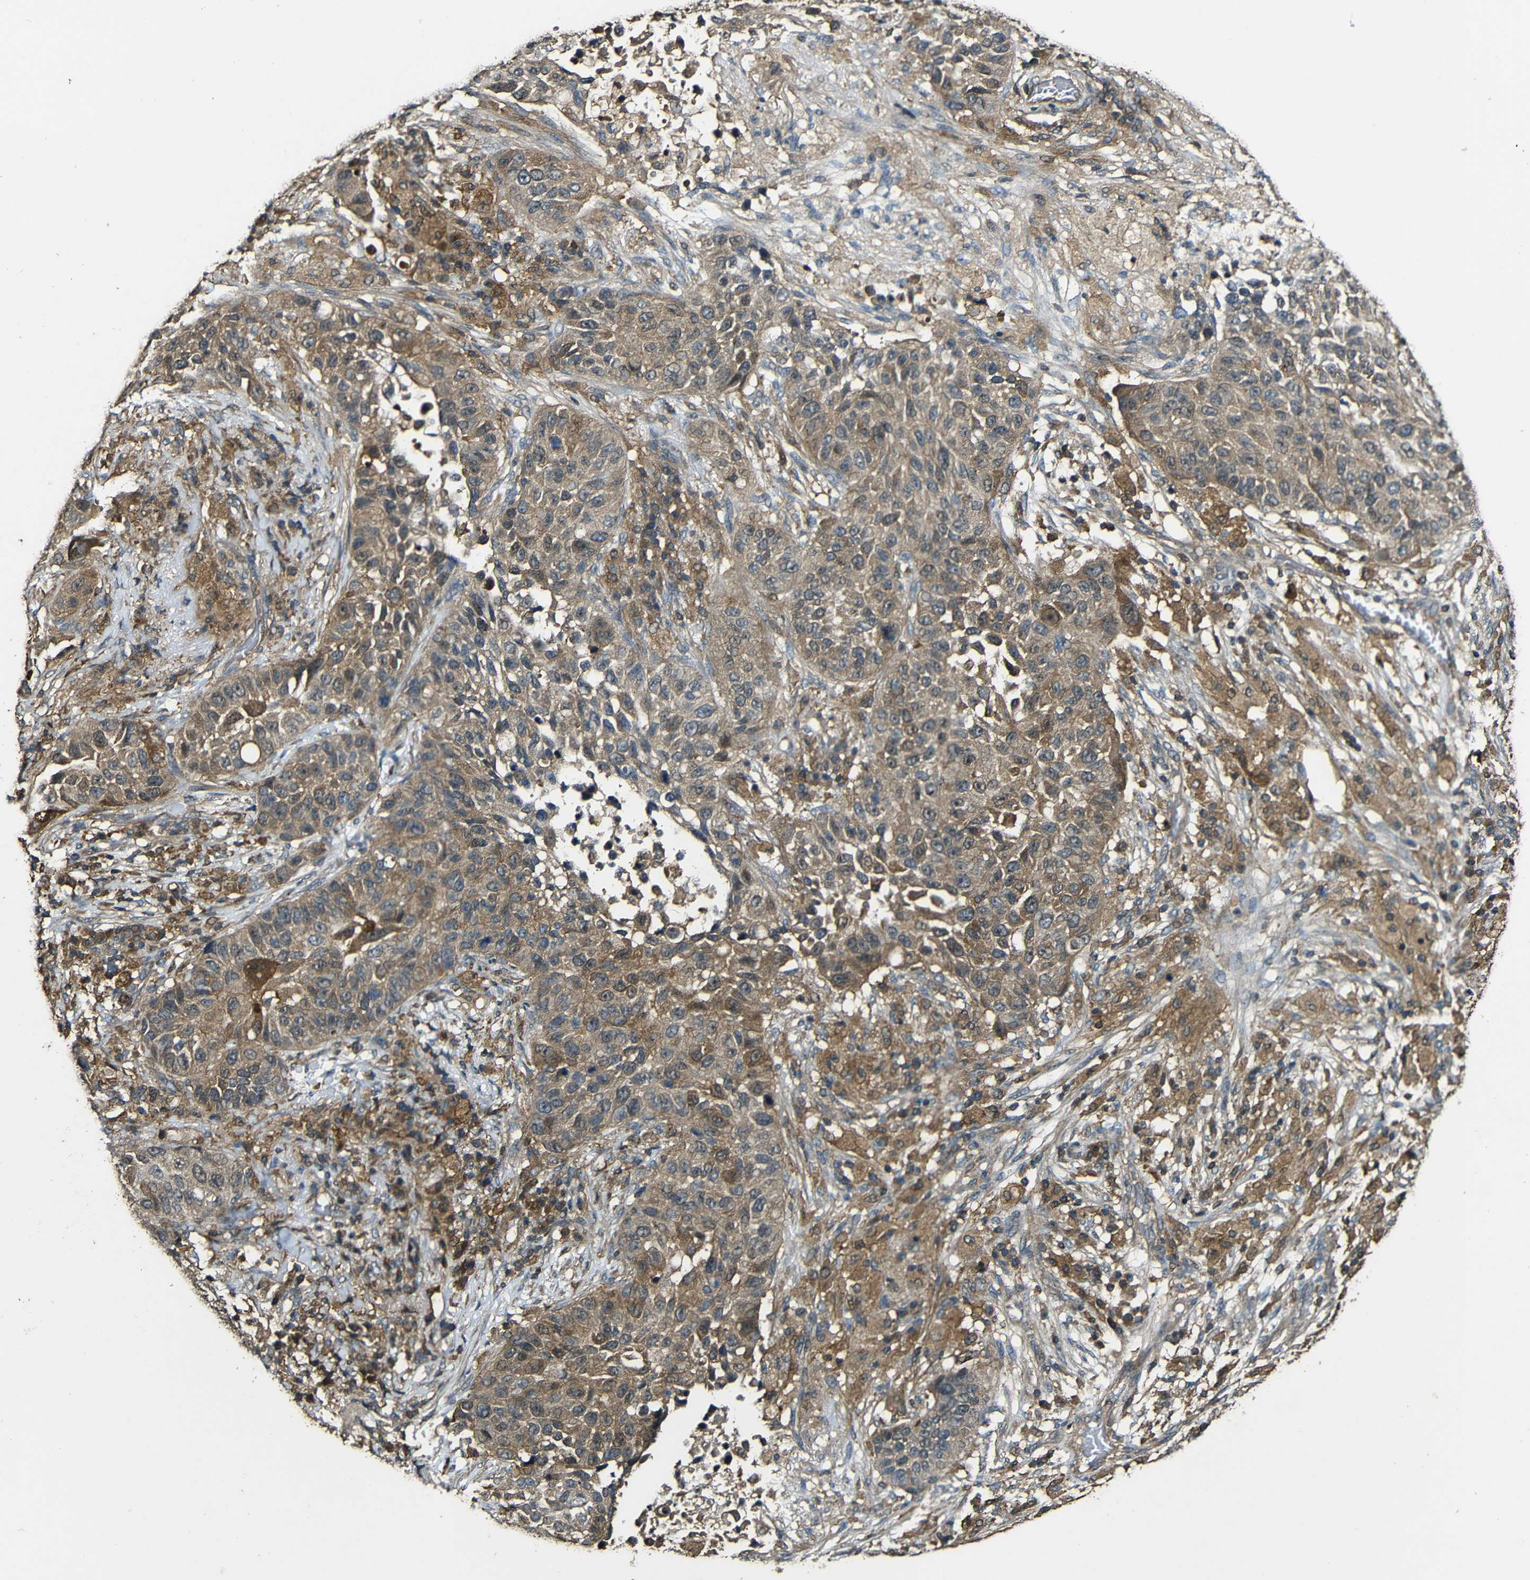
{"staining": {"intensity": "moderate", "quantity": ">75%", "location": "cytoplasmic/membranous"}, "tissue": "lung cancer", "cell_type": "Tumor cells", "image_type": "cancer", "snomed": [{"axis": "morphology", "description": "Squamous cell carcinoma, NOS"}, {"axis": "topography", "description": "Lung"}], "caption": "Tumor cells demonstrate medium levels of moderate cytoplasmic/membranous expression in about >75% of cells in lung cancer.", "gene": "CASP8", "patient": {"sex": "male", "age": 57}}